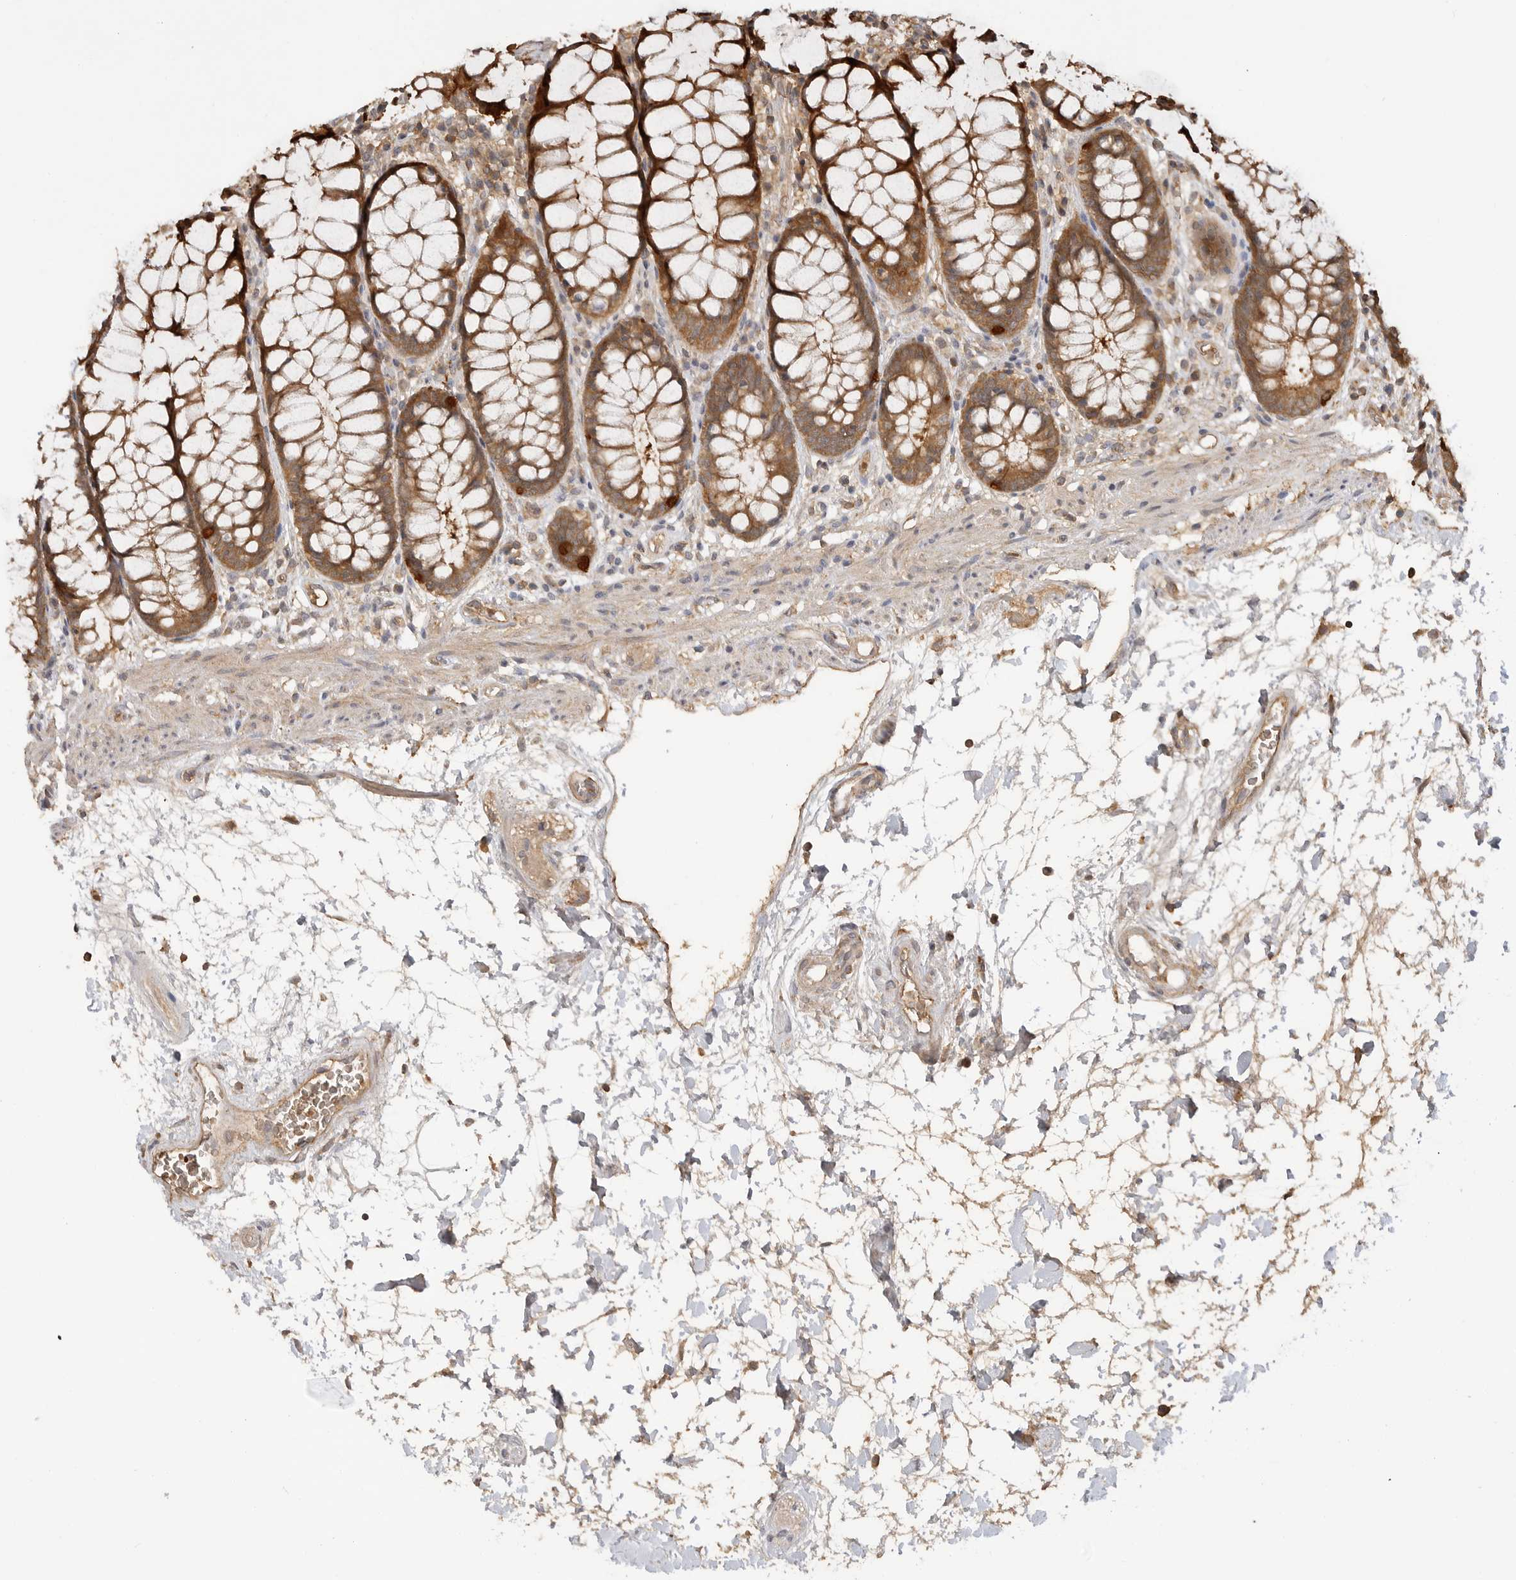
{"staining": {"intensity": "strong", "quantity": ">75%", "location": "cytoplasmic/membranous"}, "tissue": "rectum", "cell_type": "Glandular cells", "image_type": "normal", "snomed": [{"axis": "morphology", "description": "Normal tissue, NOS"}, {"axis": "topography", "description": "Rectum"}], "caption": "Immunohistochemical staining of normal human rectum exhibits strong cytoplasmic/membranous protein staining in approximately >75% of glandular cells.", "gene": "CLDN12", "patient": {"sex": "male", "age": 64}}